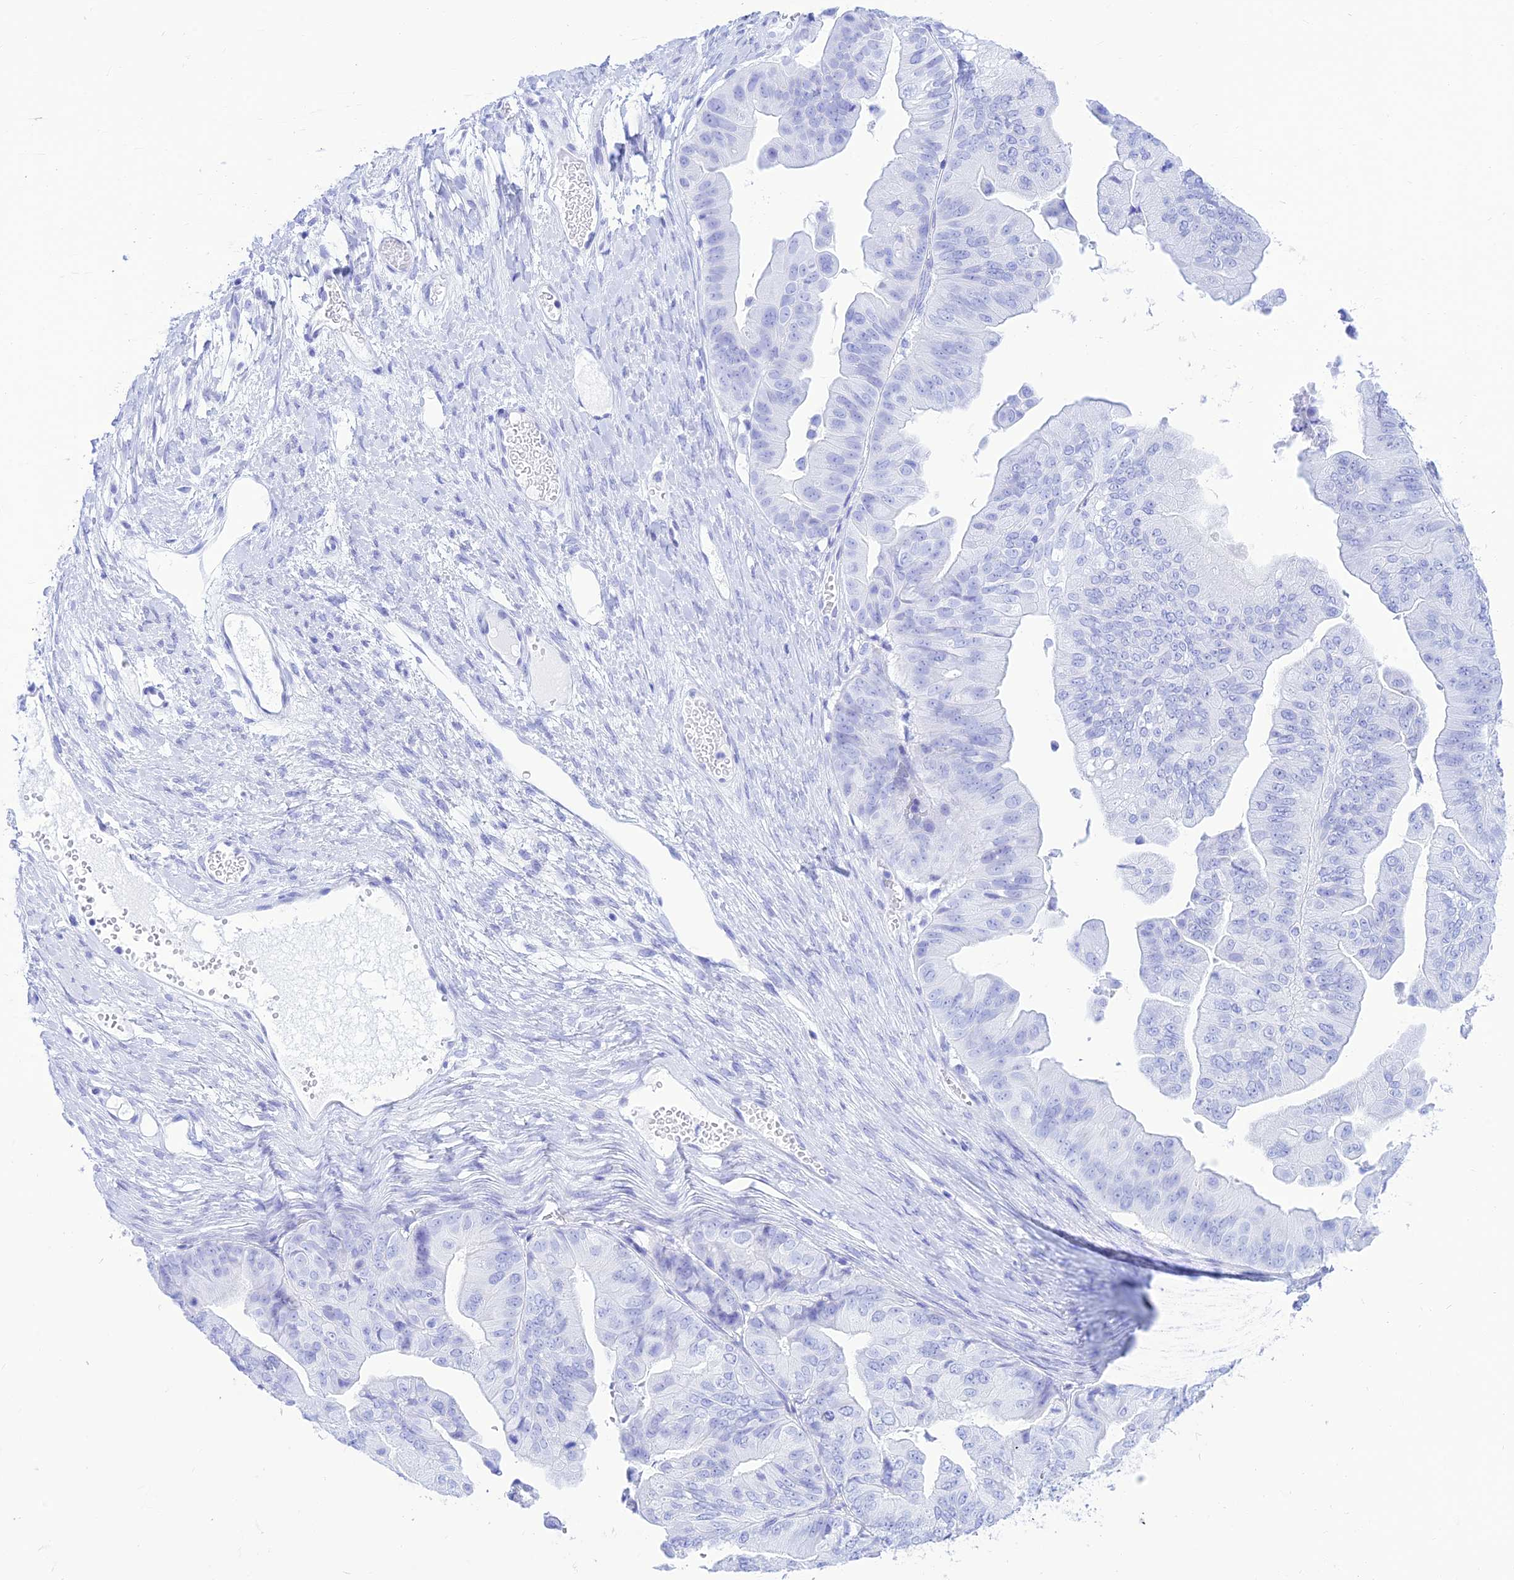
{"staining": {"intensity": "negative", "quantity": "none", "location": "none"}, "tissue": "ovarian cancer", "cell_type": "Tumor cells", "image_type": "cancer", "snomed": [{"axis": "morphology", "description": "Cystadenocarcinoma, mucinous, NOS"}, {"axis": "topography", "description": "Ovary"}], "caption": "Histopathology image shows no significant protein staining in tumor cells of ovarian cancer (mucinous cystadenocarcinoma). (Brightfield microscopy of DAB immunohistochemistry at high magnification).", "gene": "PRNP", "patient": {"sex": "female", "age": 61}}